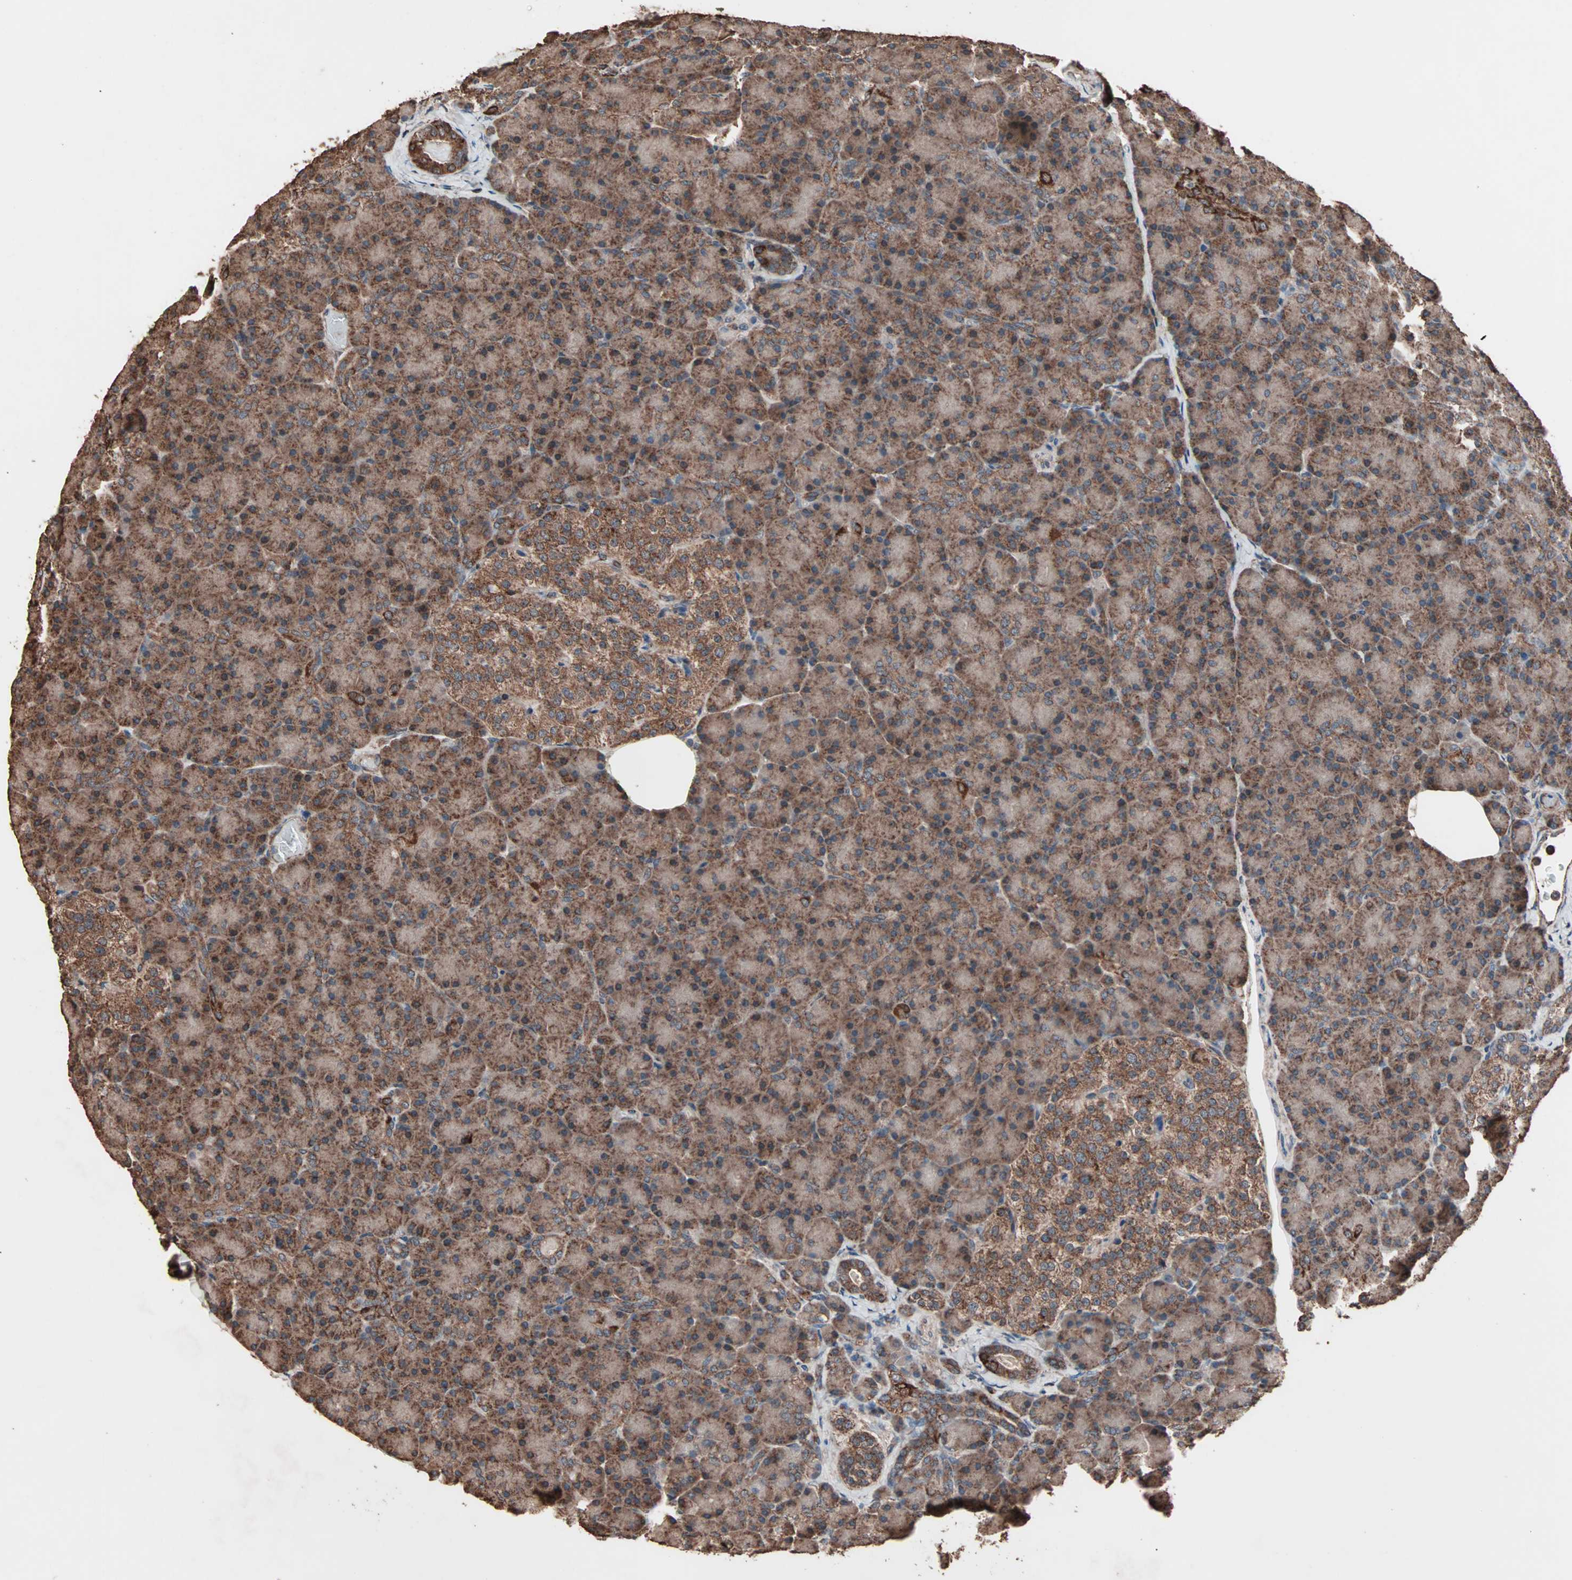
{"staining": {"intensity": "strong", "quantity": ">75%", "location": "cytoplasmic/membranous"}, "tissue": "pancreas", "cell_type": "Exocrine glandular cells", "image_type": "normal", "snomed": [{"axis": "morphology", "description": "Normal tissue, NOS"}, {"axis": "topography", "description": "Pancreas"}], "caption": "Pancreas stained with a brown dye reveals strong cytoplasmic/membranous positive positivity in approximately >75% of exocrine glandular cells.", "gene": "MRPL2", "patient": {"sex": "female", "age": 43}}